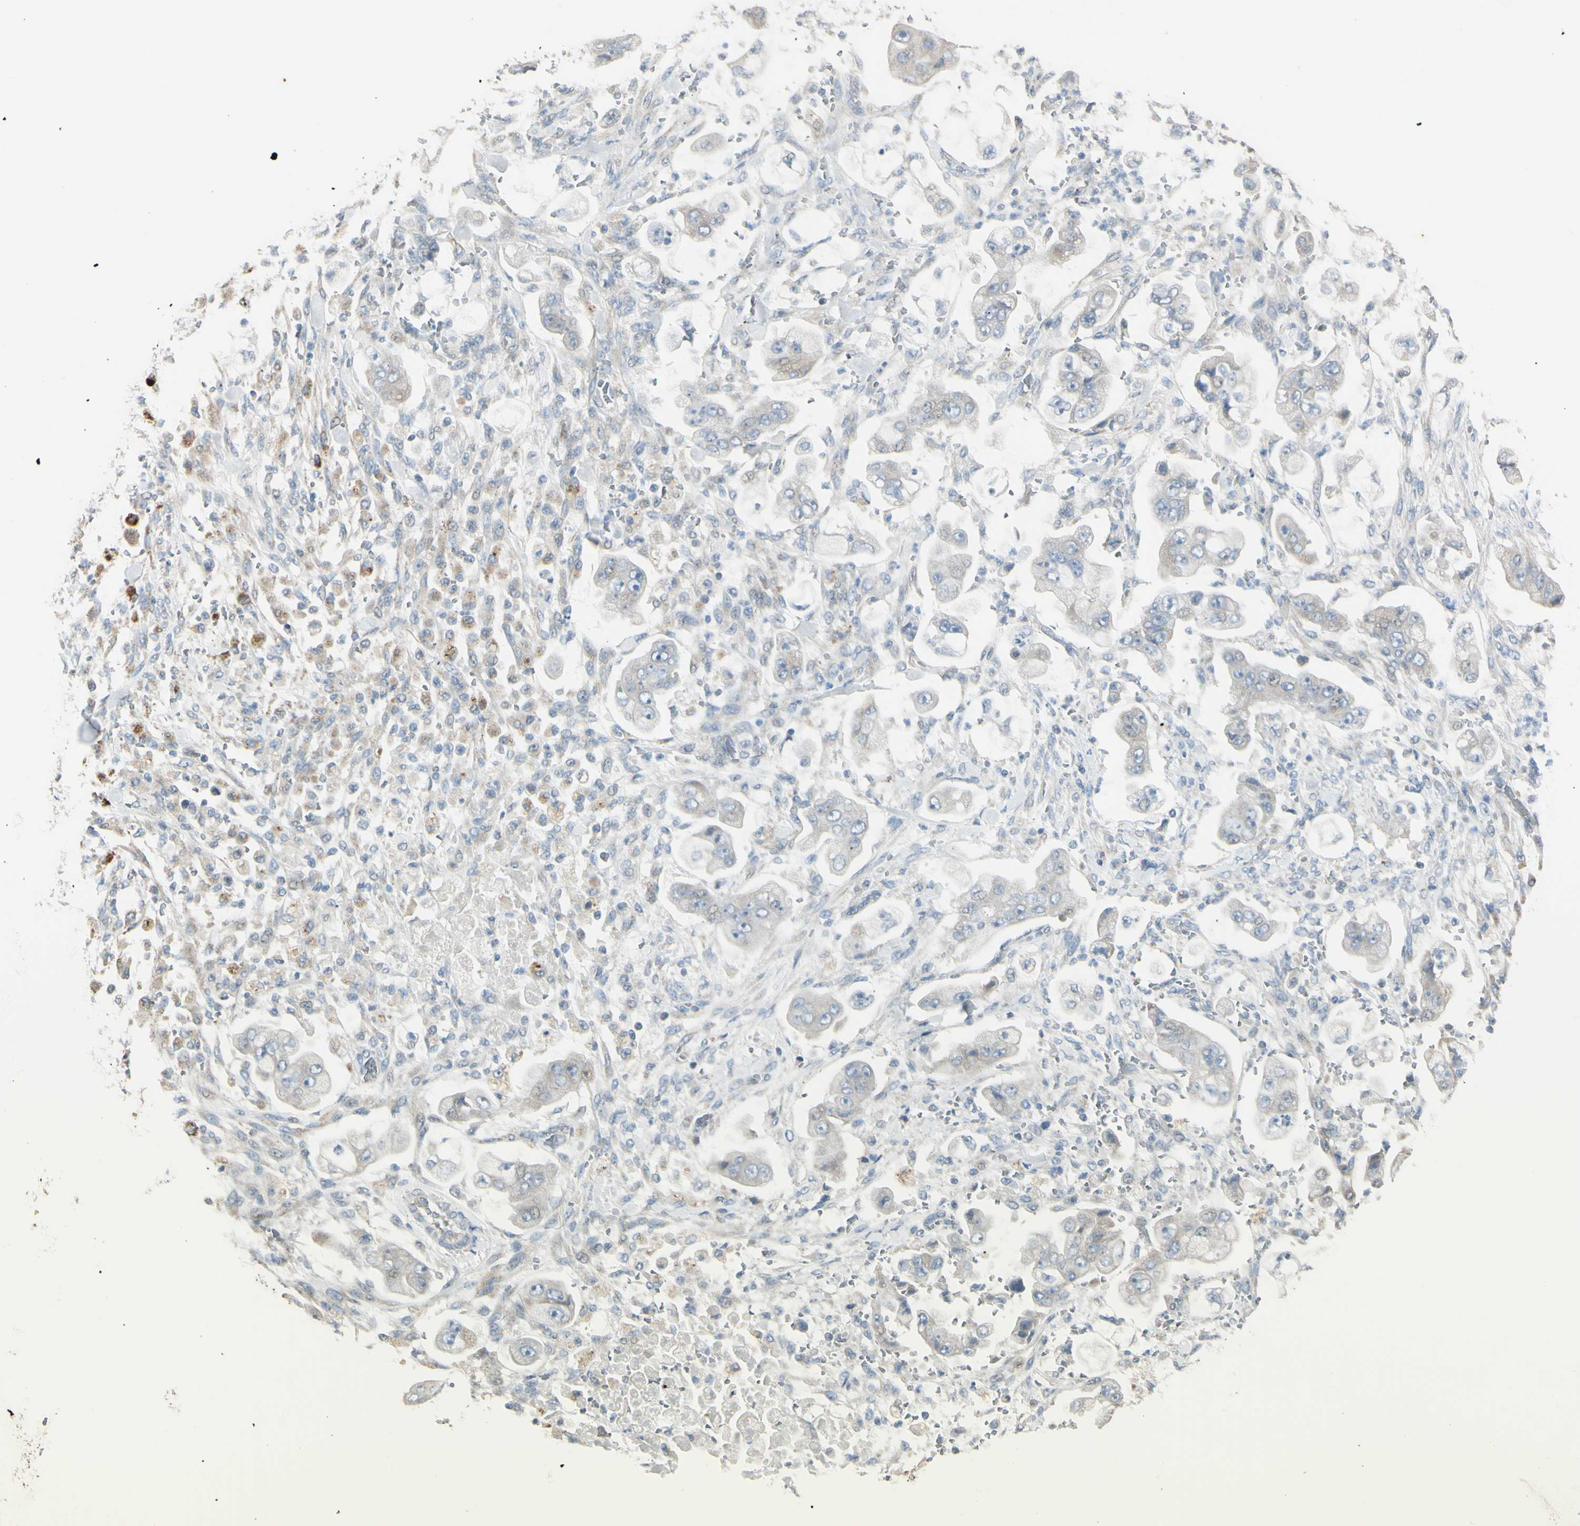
{"staining": {"intensity": "weak", "quantity": "25%-75%", "location": "cytoplasmic/membranous"}, "tissue": "stomach cancer", "cell_type": "Tumor cells", "image_type": "cancer", "snomed": [{"axis": "morphology", "description": "Adenocarcinoma, NOS"}, {"axis": "topography", "description": "Stomach"}], "caption": "An image showing weak cytoplasmic/membranous positivity in approximately 25%-75% of tumor cells in stomach cancer, as visualized by brown immunohistochemical staining.", "gene": "ANGPTL1", "patient": {"sex": "male", "age": 62}}